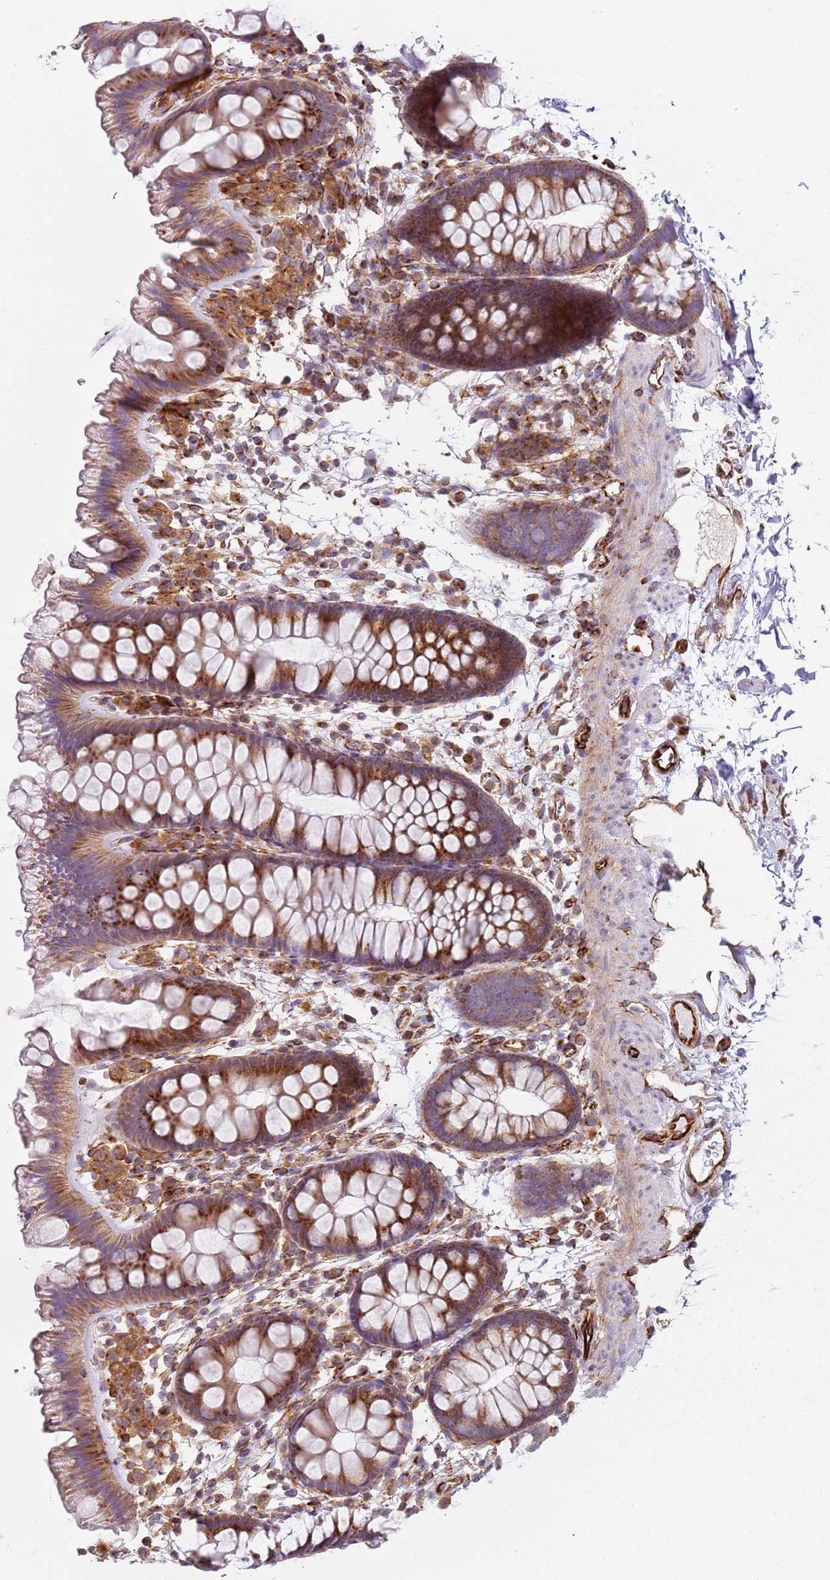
{"staining": {"intensity": "strong", "quantity": ">75%", "location": "cytoplasmic/membranous"}, "tissue": "colon", "cell_type": "Endothelial cells", "image_type": "normal", "snomed": [{"axis": "morphology", "description": "Normal tissue, NOS"}, {"axis": "topography", "description": "Colon"}], "caption": "Immunohistochemistry (IHC) of normal human colon exhibits high levels of strong cytoplasmic/membranous expression in approximately >75% of endothelial cells. (DAB (3,3'-diaminobenzidine) IHC, brown staining for protein, blue staining for nuclei).", "gene": "SNAPIN", "patient": {"sex": "female", "age": 62}}